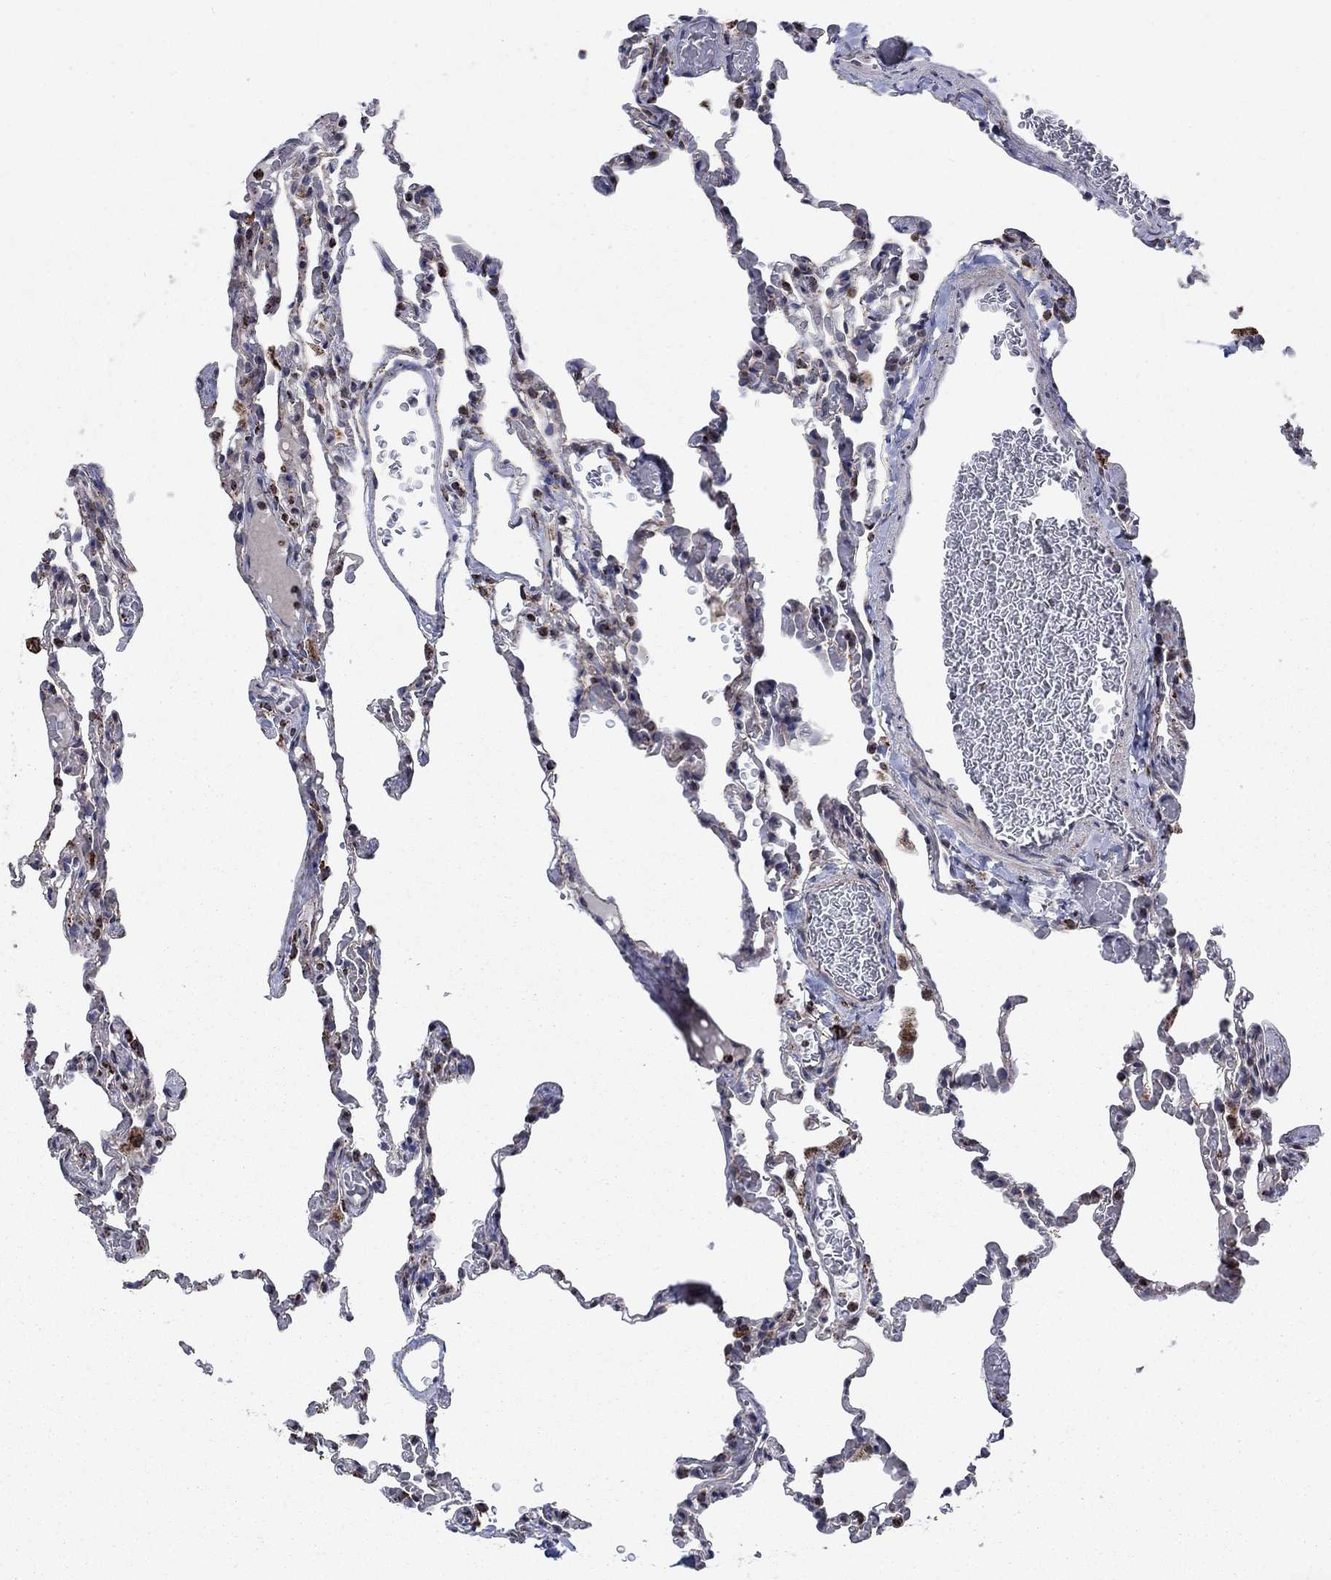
{"staining": {"intensity": "moderate", "quantity": ">75%", "location": "cytoplasmic/membranous"}, "tissue": "lung", "cell_type": "Alveolar cells", "image_type": "normal", "snomed": [{"axis": "morphology", "description": "Normal tissue, NOS"}, {"axis": "topography", "description": "Lung"}], "caption": "This photomicrograph shows immunohistochemistry (IHC) staining of benign human lung, with medium moderate cytoplasmic/membranous positivity in about >75% of alveolar cells.", "gene": "MOAP1", "patient": {"sex": "female", "age": 43}}